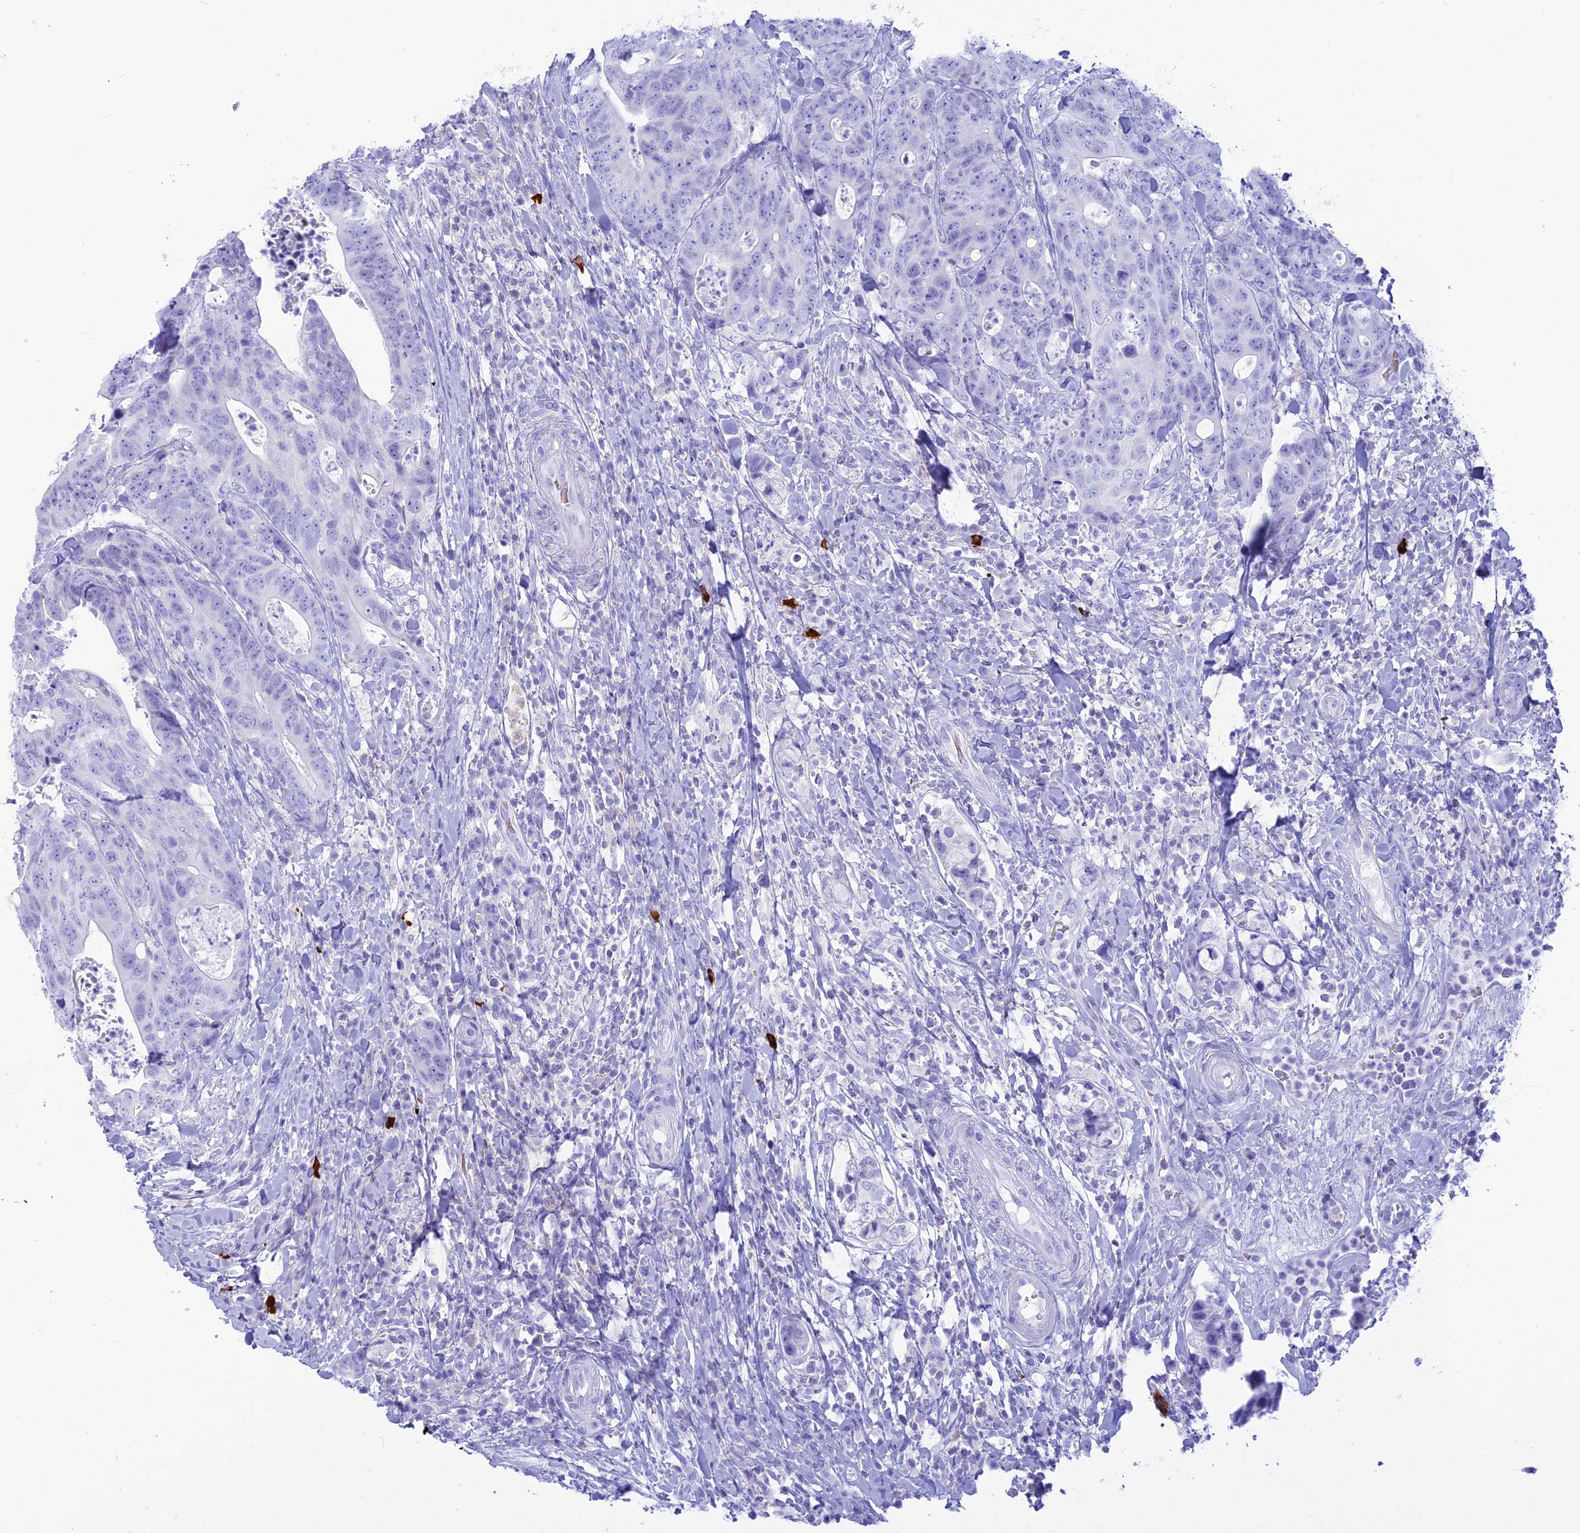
{"staining": {"intensity": "negative", "quantity": "none", "location": "none"}, "tissue": "colorectal cancer", "cell_type": "Tumor cells", "image_type": "cancer", "snomed": [{"axis": "morphology", "description": "Adenocarcinoma, NOS"}, {"axis": "topography", "description": "Colon"}], "caption": "Immunohistochemistry of adenocarcinoma (colorectal) exhibits no expression in tumor cells.", "gene": "GLYATL1", "patient": {"sex": "female", "age": 82}}